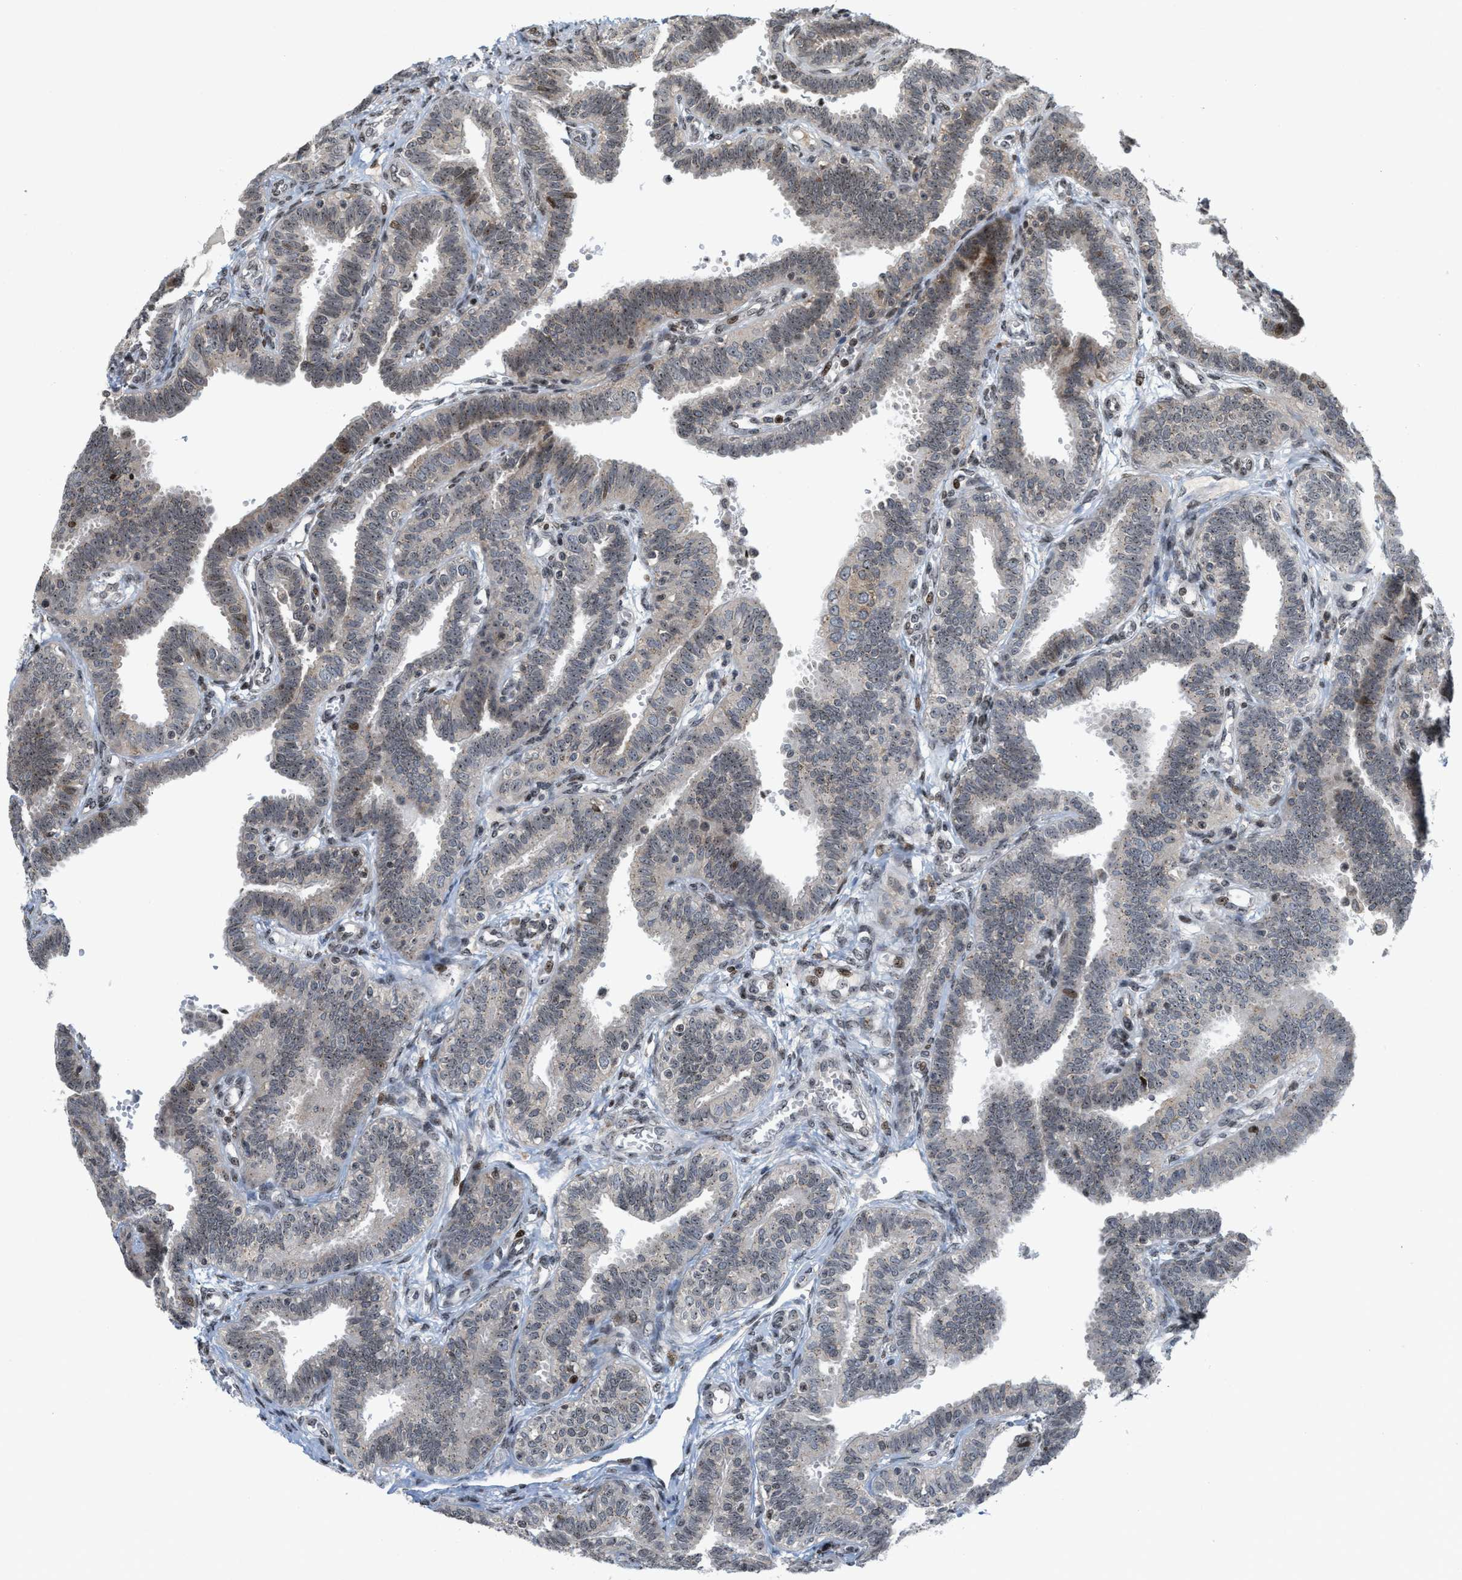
{"staining": {"intensity": "weak", "quantity": "25%-75%", "location": "cytoplasmic/membranous"}, "tissue": "fallopian tube", "cell_type": "Glandular cells", "image_type": "normal", "snomed": [{"axis": "morphology", "description": "Normal tissue, NOS"}, {"axis": "topography", "description": "Fallopian tube"}, {"axis": "topography", "description": "Placenta"}], "caption": "Normal fallopian tube displays weak cytoplasmic/membranous expression in approximately 25%-75% of glandular cells, visualized by immunohistochemistry.", "gene": "PDZD2", "patient": {"sex": "female", "age": 34}}